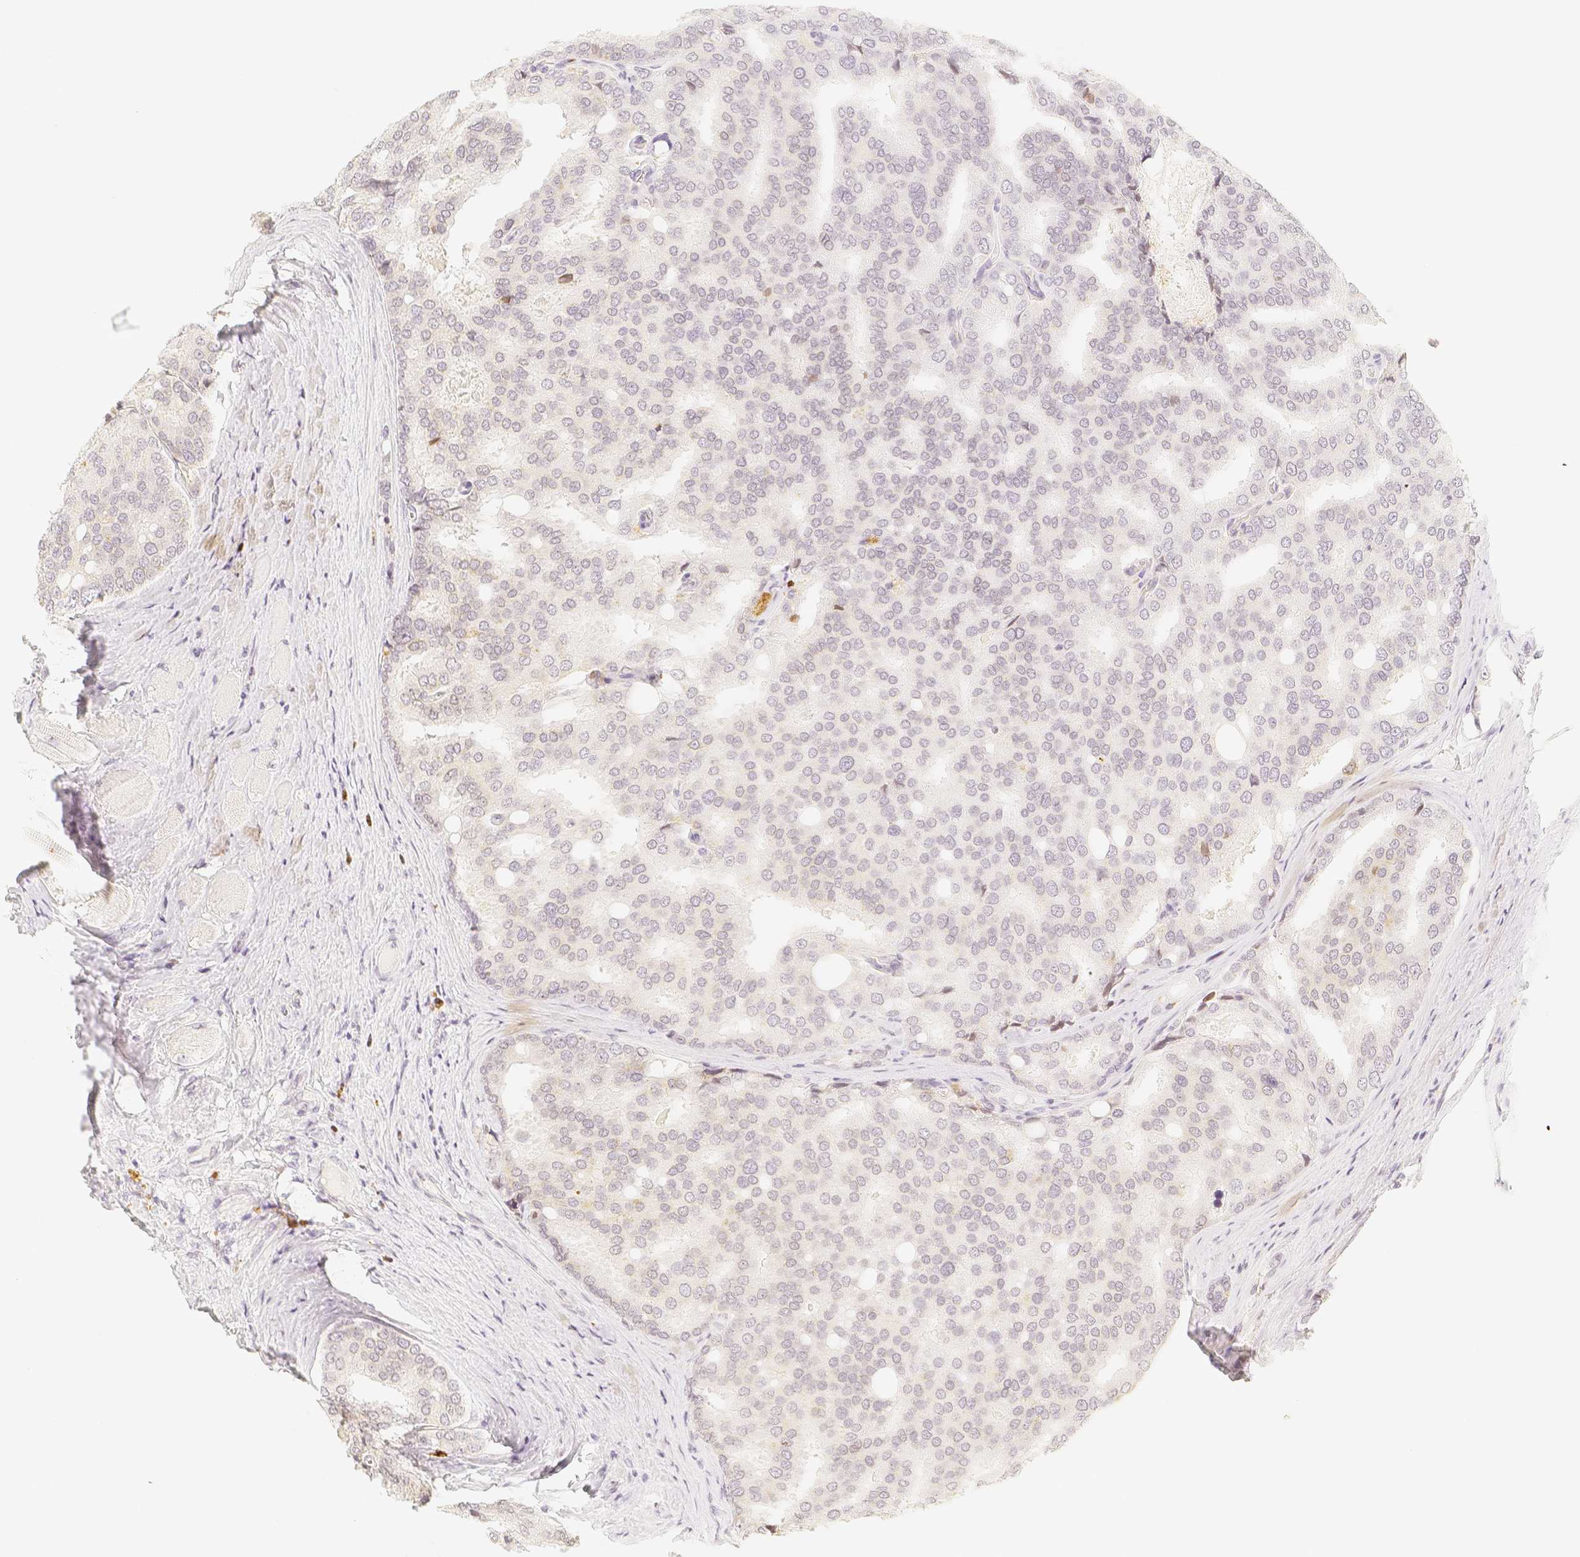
{"staining": {"intensity": "negative", "quantity": "none", "location": "none"}, "tissue": "prostate cancer", "cell_type": "Tumor cells", "image_type": "cancer", "snomed": [{"axis": "morphology", "description": "Adenocarcinoma, High grade"}, {"axis": "topography", "description": "Prostate"}], "caption": "Protein analysis of high-grade adenocarcinoma (prostate) exhibits no significant expression in tumor cells.", "gene": "PADI4", "patient": {"sex": "male", "age": 50}}